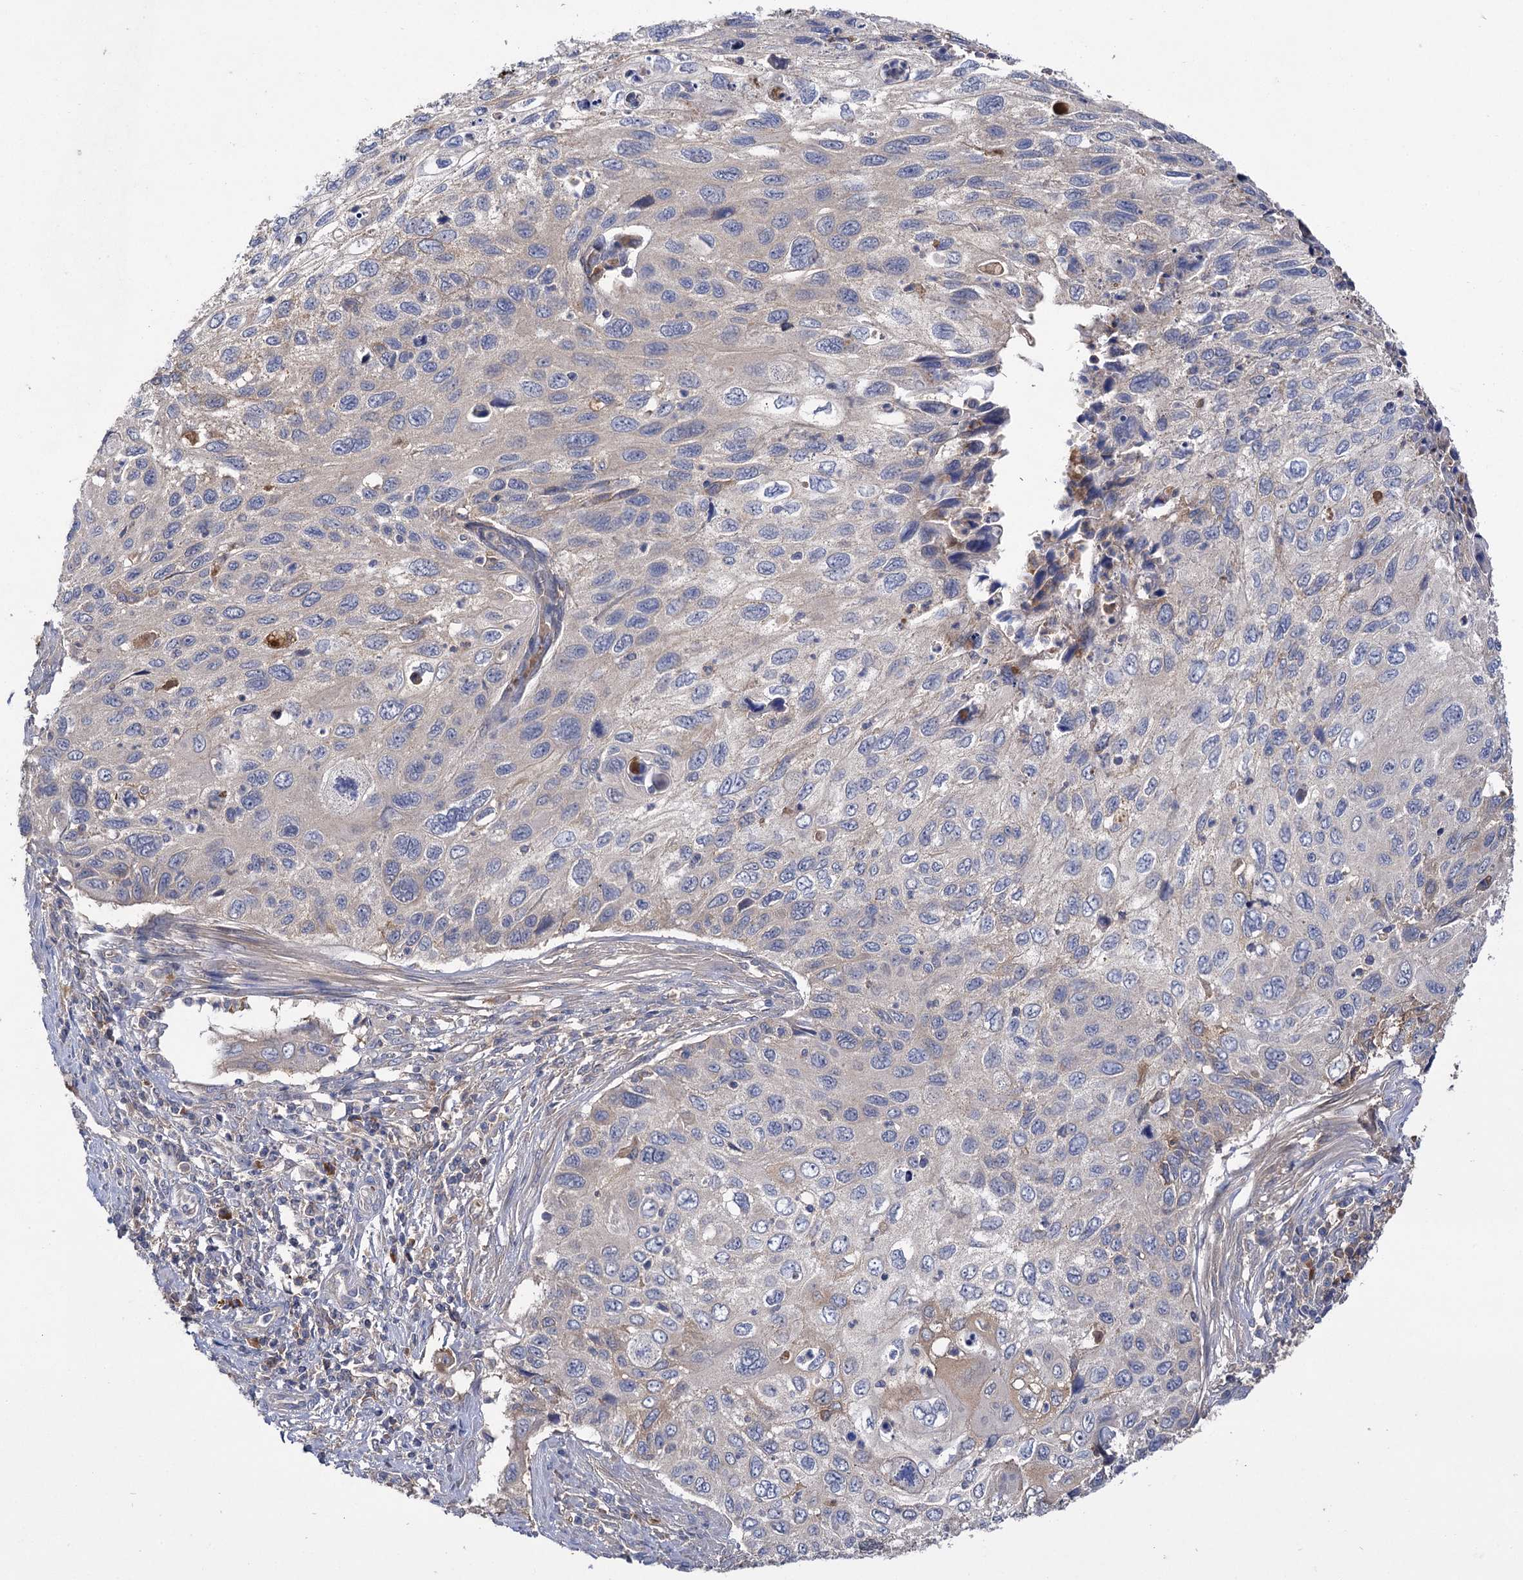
{"staining": {"intensity": "negative", "quantity": "none", "location": "none"}, "tissue": "cervical cancer", "cell_type": "Tumor cells", "image_type": "cancer", "snomed": [{"axis": "morphology", "description": "Squamous cell carcinoma, NOS"}, {"axis": "topography", "description": "Cervix"}], "caption": "Immunohistochemistry of squamous cell carcinoma (cervical) reveals no staining in tumor cells. (Brightfield microscopy of DAB (3,3'-diaminobenzidine) immunohistochemistry at high magnification).", "gene": "USP50", "patient": {"sex": "female", "age": 70}}